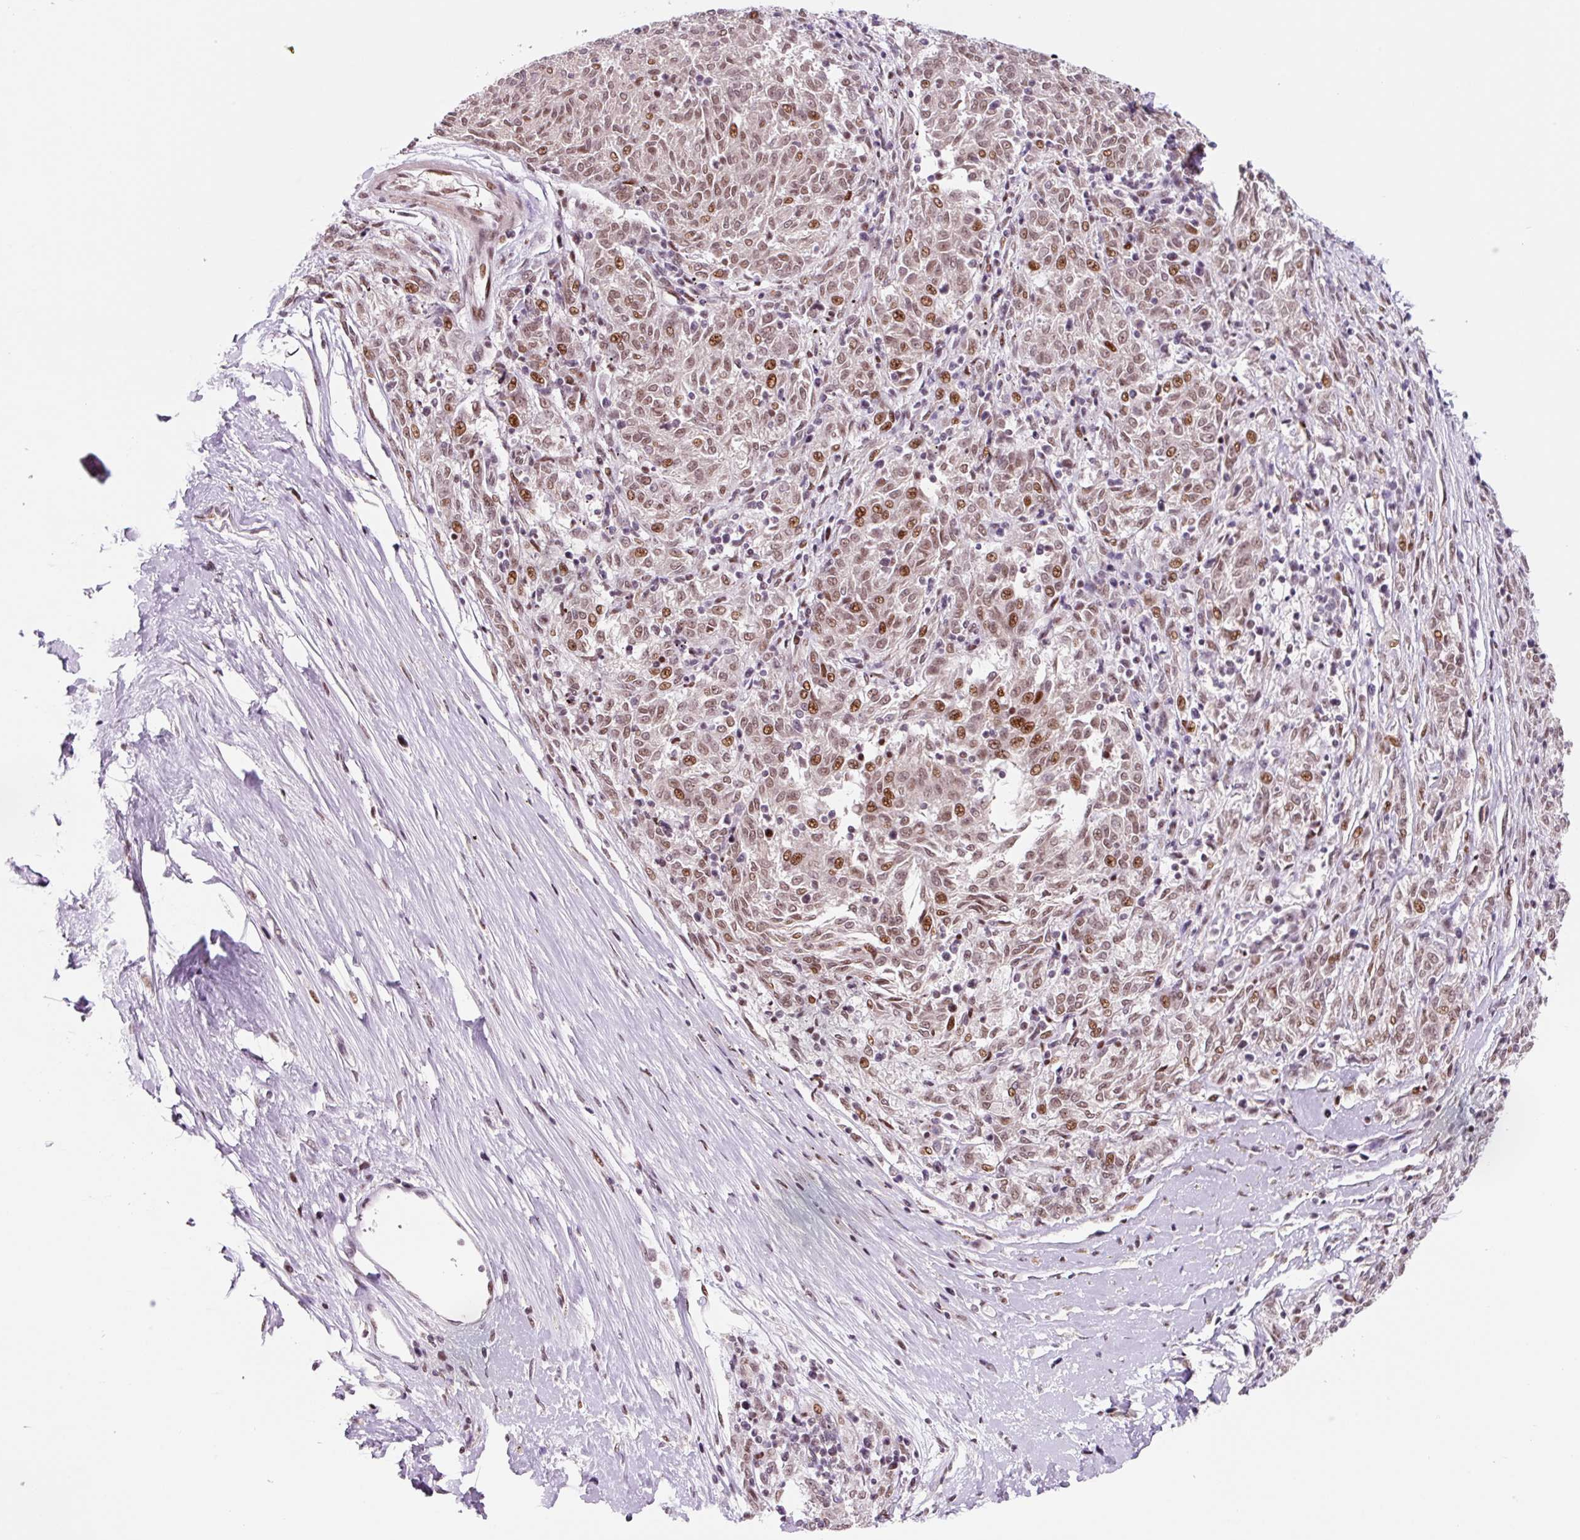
{"staining": {"intensity": "moderate", "quantity": ">75%", "location": "nuclear"}, "tissue": "melanoma", "cell_type": "Tumor cells", "image_type": "cancer", "snomed": [{"axis": "morphology", "description": "Malignant melanoma, NOS"}, {"axis": "topography", "description": "Skin"}], "caption": "Moderate nuclear positivity for a protein is appreciated in approximately >75% of tumor cells of melanoma using immunohistochemistry.", "gene": "CCNL2", "patient": {"sex": "female", "age": 72}}